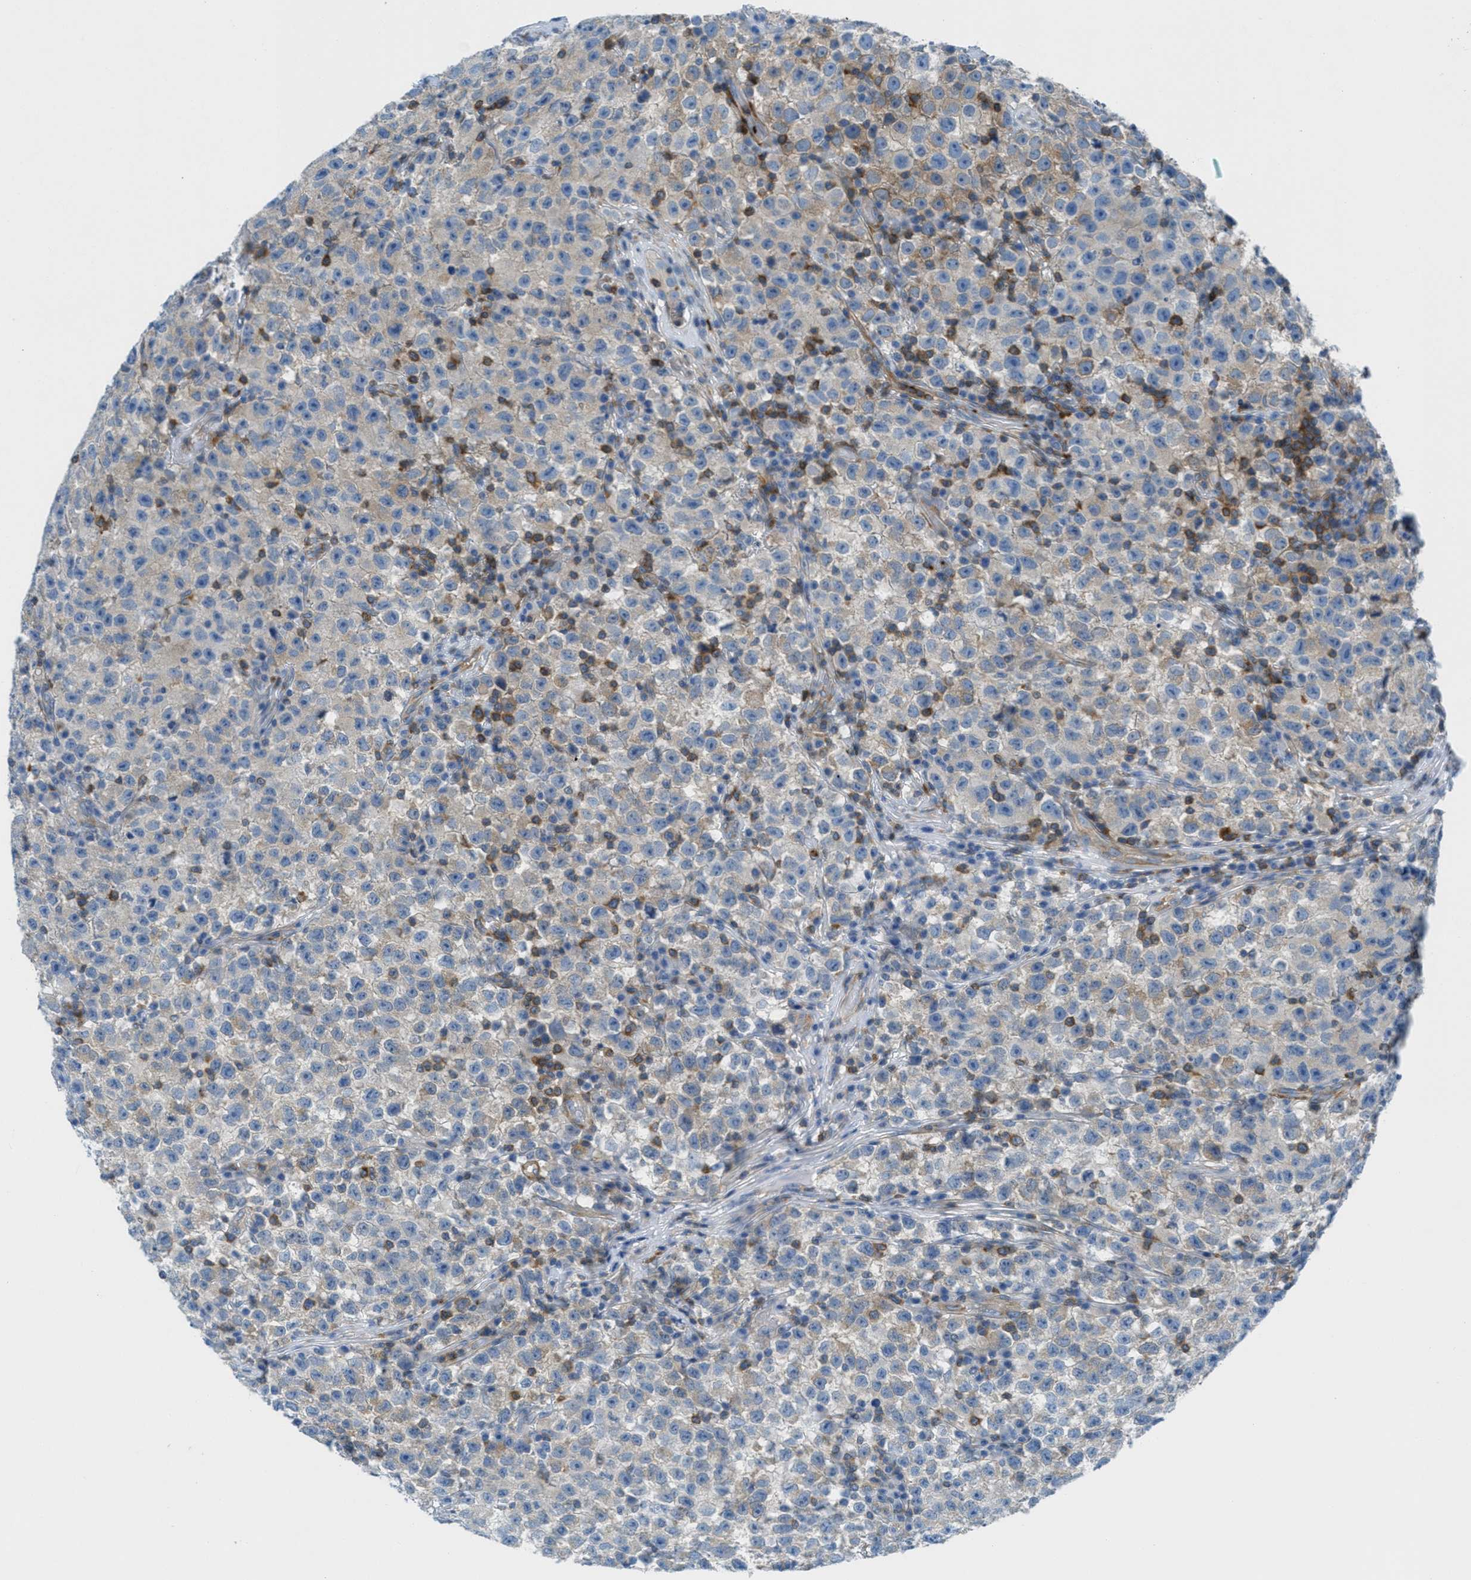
{"staining": {"intensity": "weak", "quantity": "<25%", "location": "cytoplasmic/membranous"}, "tissue": "testis cancer", "cell_type": "Tumor cells", "image_type": "cancer", "snomed": [{"axis": "morphology", "description": "Seminoma, NOS"}, {"axis": "topography", "description": "Testis"}], "caption": "Tumor cells are negative for protein expression in human testis cancer (seminoma).", "gene": "MAPRE2", "patient": {"sex": "male", "age": 22}}